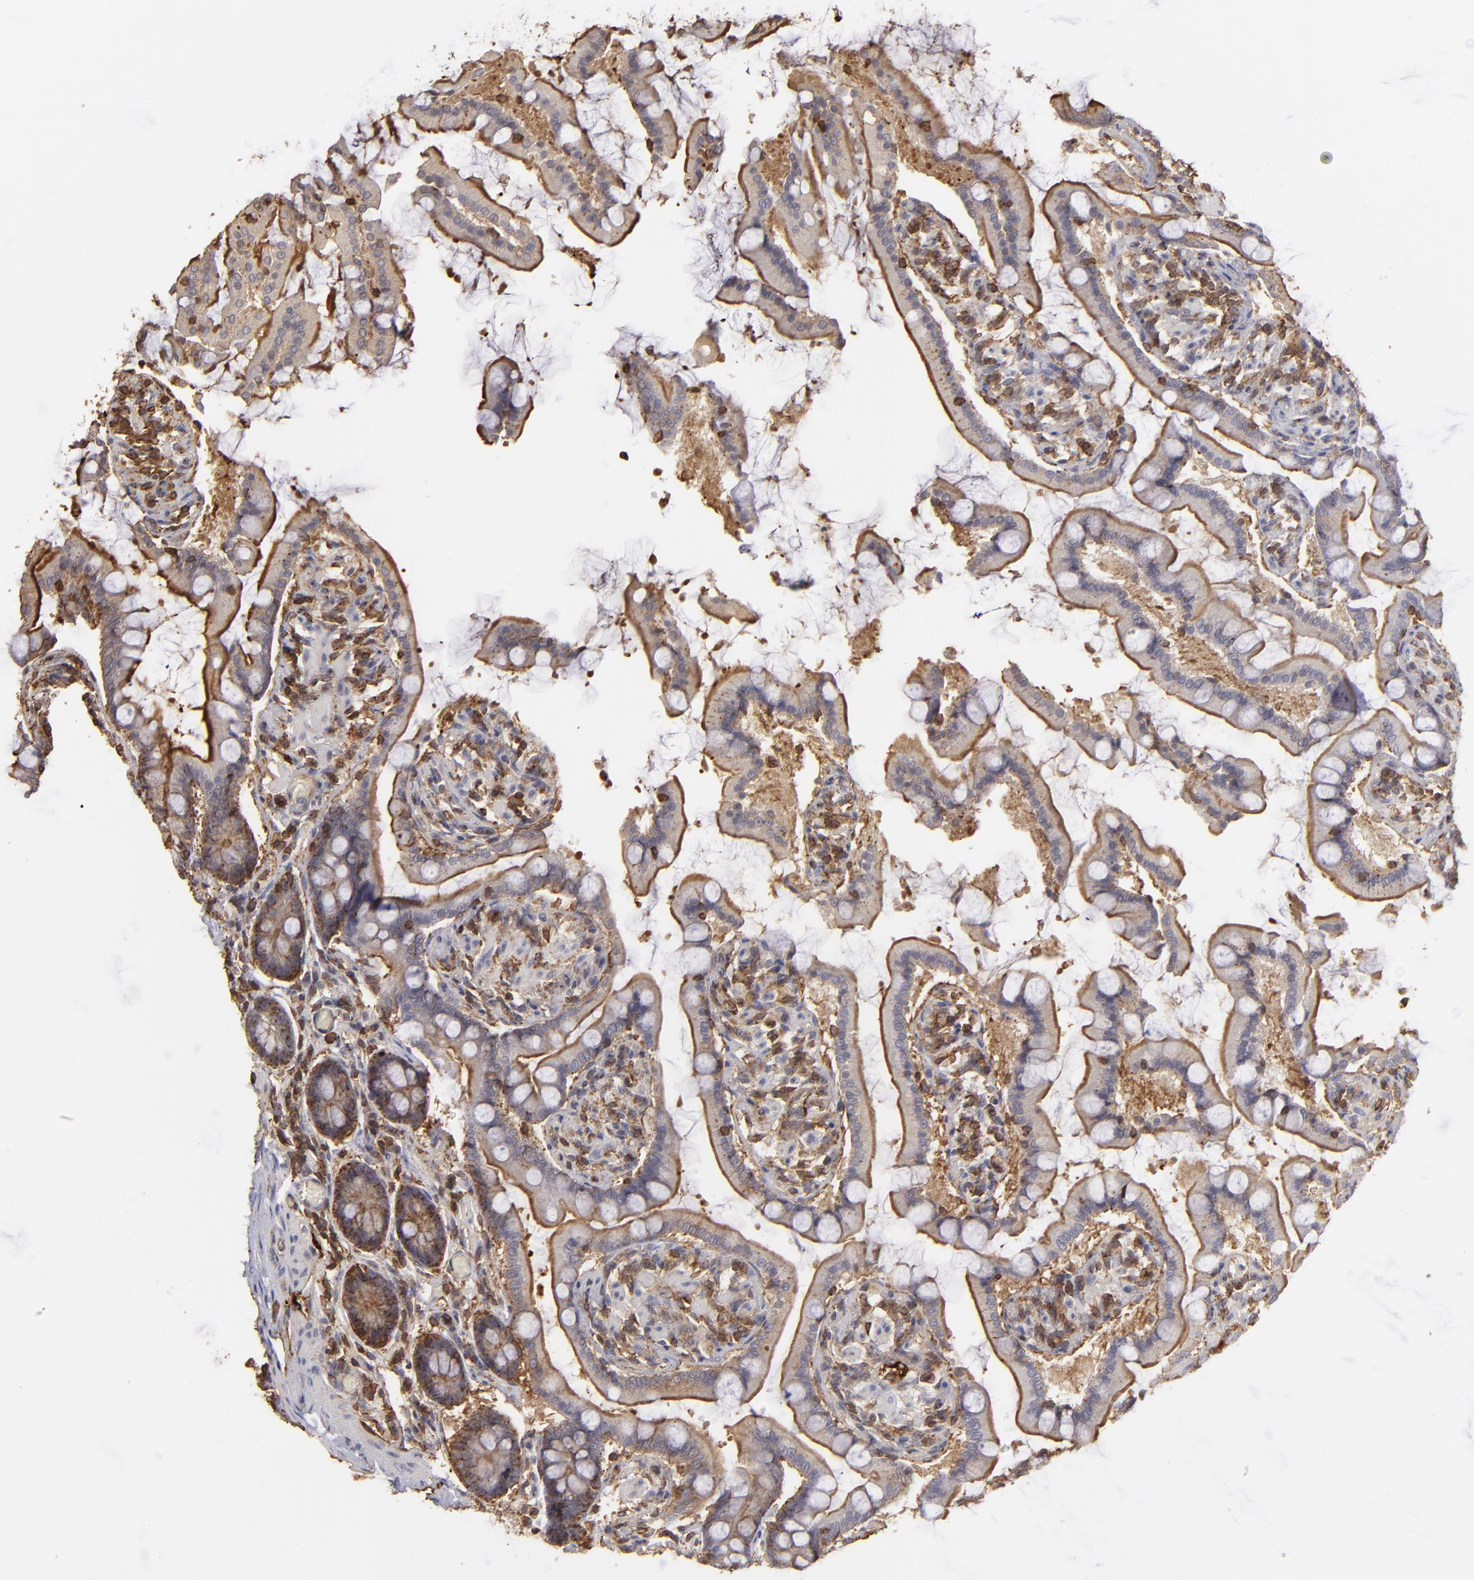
{"staining": {"intensity": "weak", "quantity": ">75%", "location": "cytoplasmic/membranous"}, "tissue": "small intestine", "cell_type": "Glandular cells", "image_type": "normal", "snomed": [{"axis": "morphology", "description": "Normal tissue, NOS"}, {"axis": "topography", "description": "Small intestine"}], "caption": "Weak cytoplasmic/membranous protein staining is appreciated in approximately >75% of glandular cells in small intestine.", "gene": "ACTB", "patient": {"sex": "male", "age": 41}}